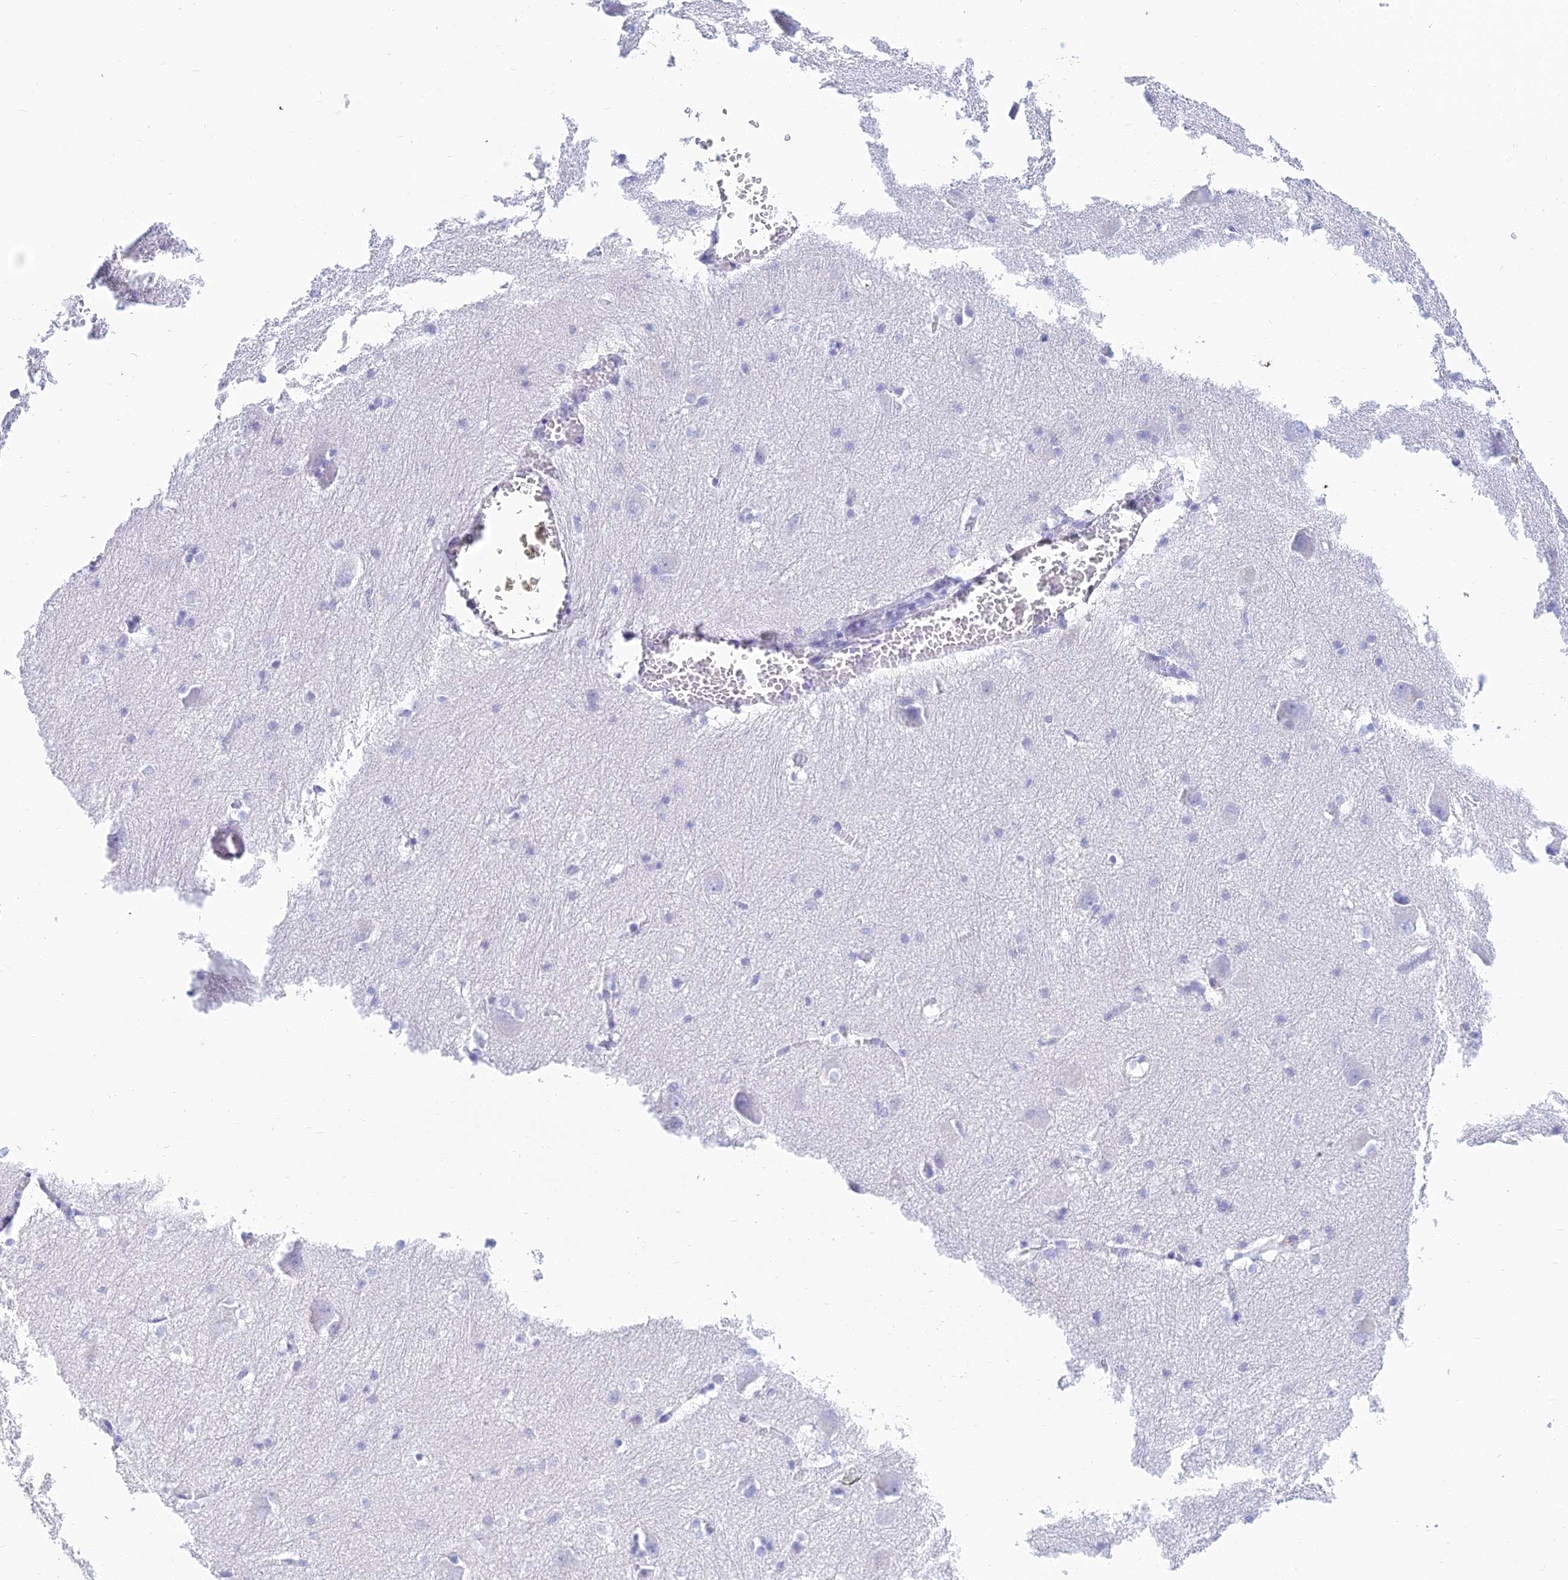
{"staining": {"intensity": "negative", "quantity": "none", "location": "none"}, "tissue": "caudate", "cell_type": "Glial cells", "image_type": "normal", "snomed": [{"axis": "morphology", "description": "Normal tissue, NOS"}, {"axis": "topography", "description": "Lateral ventricle wall"}], "caption": "Immunohistochemistry photomicrograph of normal human caudate stained for a protein (brown), which reveals no positivity in glial cells.", "gene": "PATE4", "patient": {"sex": "male", "age": 37}}